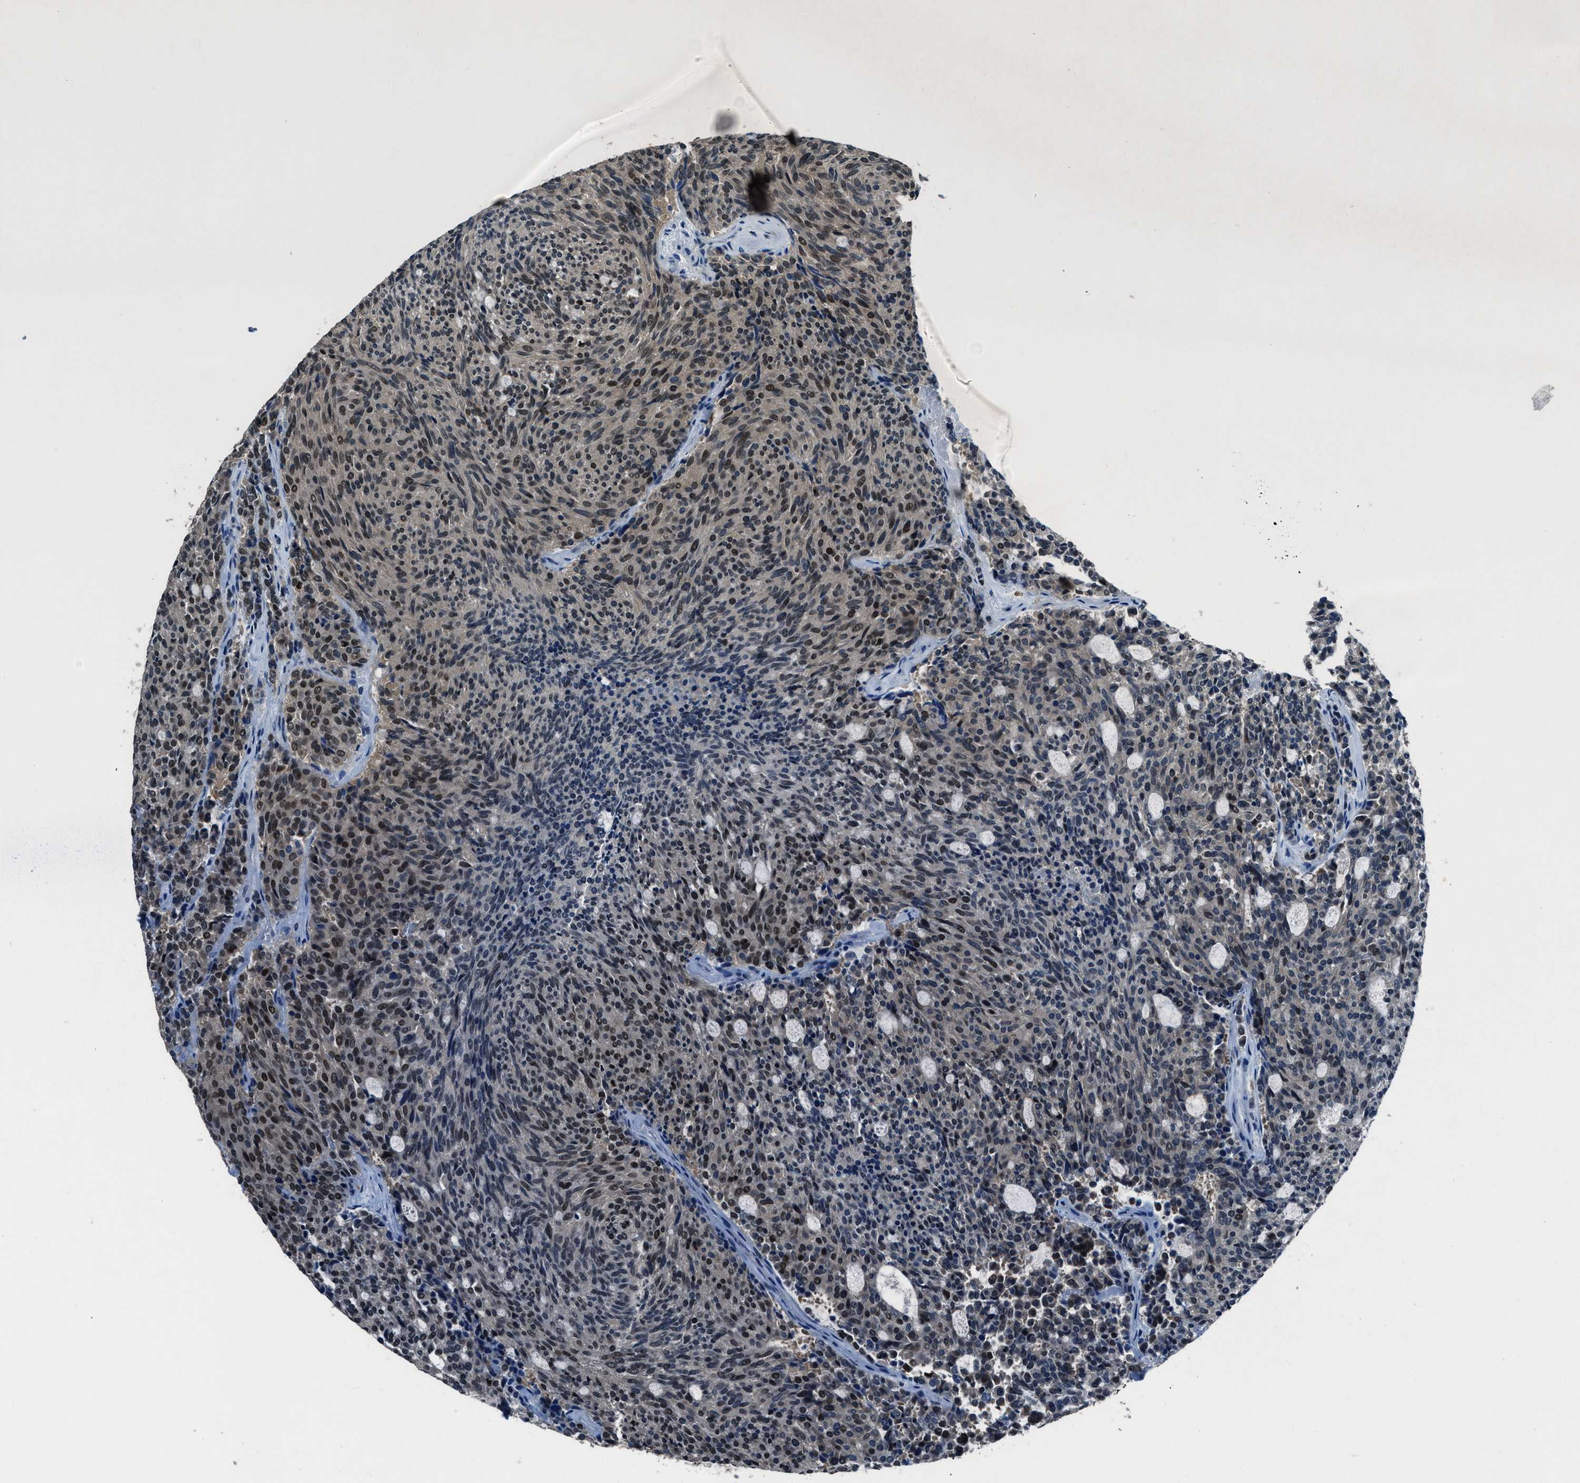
{"staining": {"intensity": "moderate", "quantity": "25%-75%", "location": "cytoplasmic/membranous,nuclear"}, "tissue": "carcinoid", "cell_type": "Tumor cells", "image_type": "cancer", "snomed": [{"axis": "morphology", "description": "Carcinoid, malignant, NOS"}, {"axis": "topography", "description": "Pancreas"}], "caption": "Malignant carcinoid stained for a protein (brown) exhibits moderate cytoplasmic/membranous and nuclear positive positivity in approximately 25%-75% of tumor cells.", "gene": "DUSP19", "patient": {"sex": "female", "age": 54}}